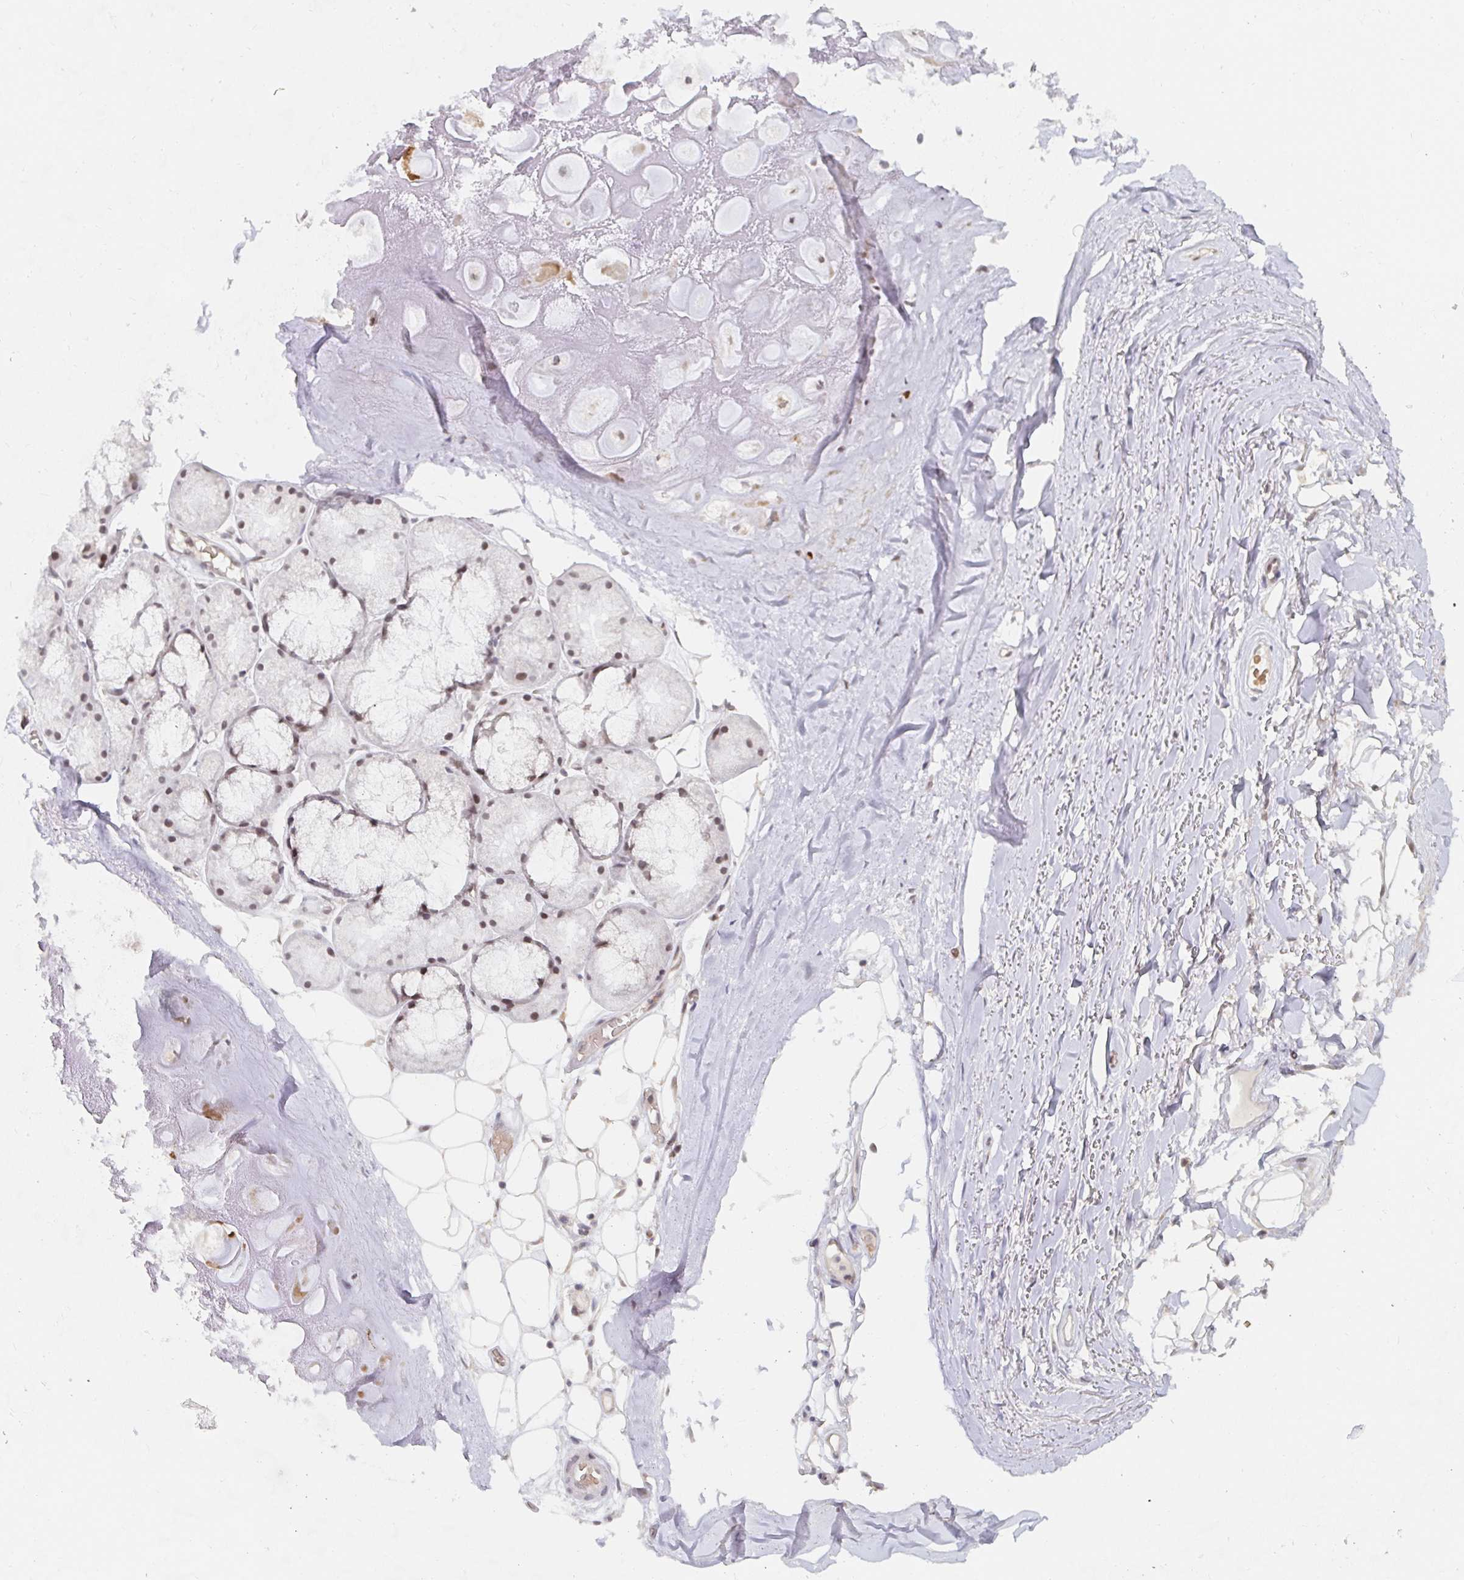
{"staining": {"intensity": "negative", "quantity": "none", "location": "none"}, "tissue": "adipose tissue", "cell_type": "Adipocytes", "image_type": "normal", "snomed": [{"axis": "morphology", "description": "Normal tissue, NOS"}, {"axis": "topography", "description": "Lymph node"}, {"axis": "topography", "description": "Cartilage tissue"}, {"axis": "topography", "description": "Nasopharynx"}], "caption": "Immunohistochemical staining of unremarkable adipose tissue demonstrates no significant staining in adipocytes.", "gene": "CHD2", "patient": {"sex": "male", "age": 63}}